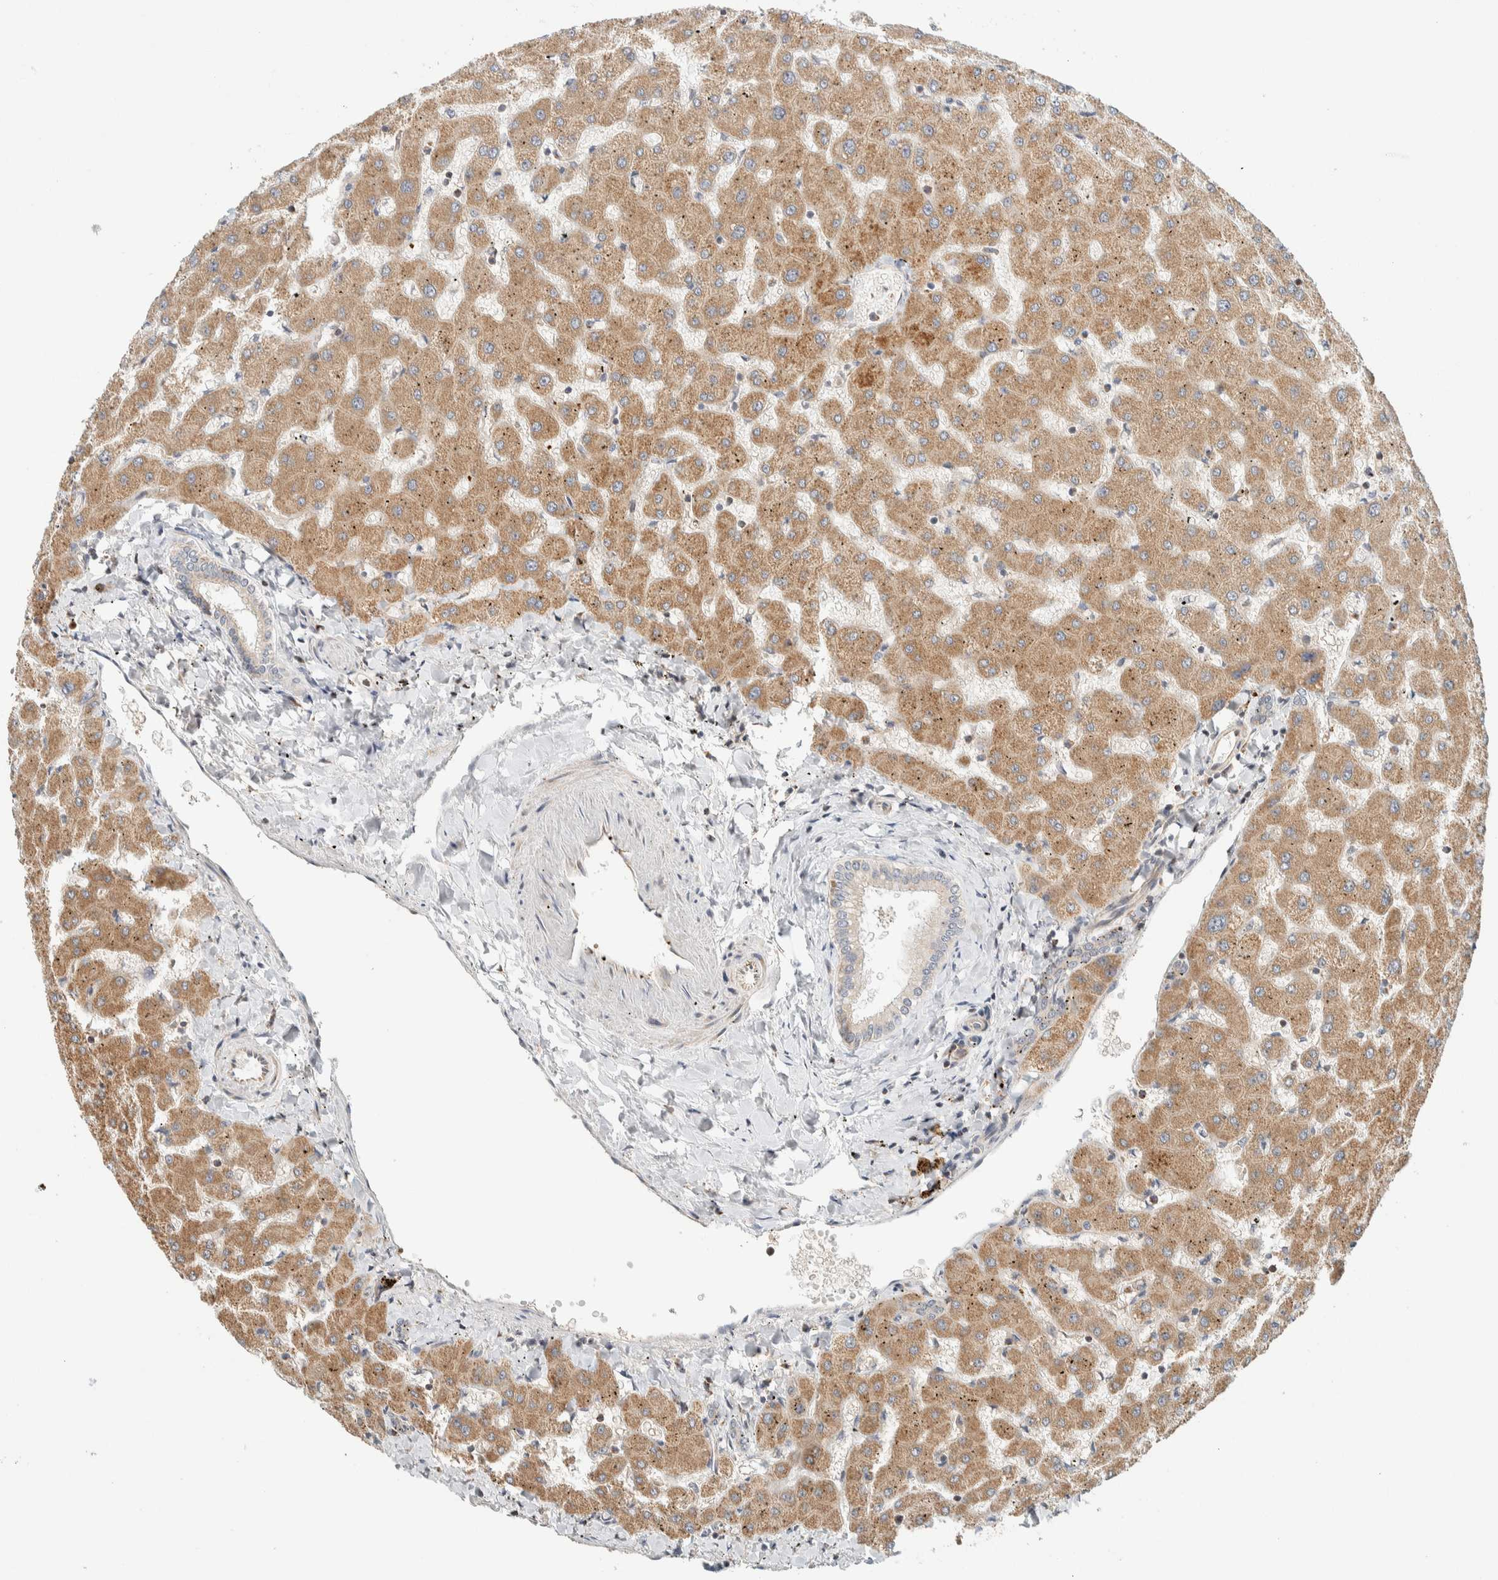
{"staining": {"intensity": "negative", "quantity": "none", "location": "none"}, "tissue": "liver", "cell_type": "Cholangiocytes", "image_type": "normal", "snomed": [{"axis": "morphology", "description": "Normal tissue, NOS"}, {"axis": "topography", "description": "Liver"}], "caption": "A micrograph of liver stained for a protein exhibits no brown staining in cholangiocytes. (DAB (3,3'-diaminobenzidine) immunohistochemistry, high magnification).", "gene": "KIF9", "patient": {"sex": "female", "age": 63}}